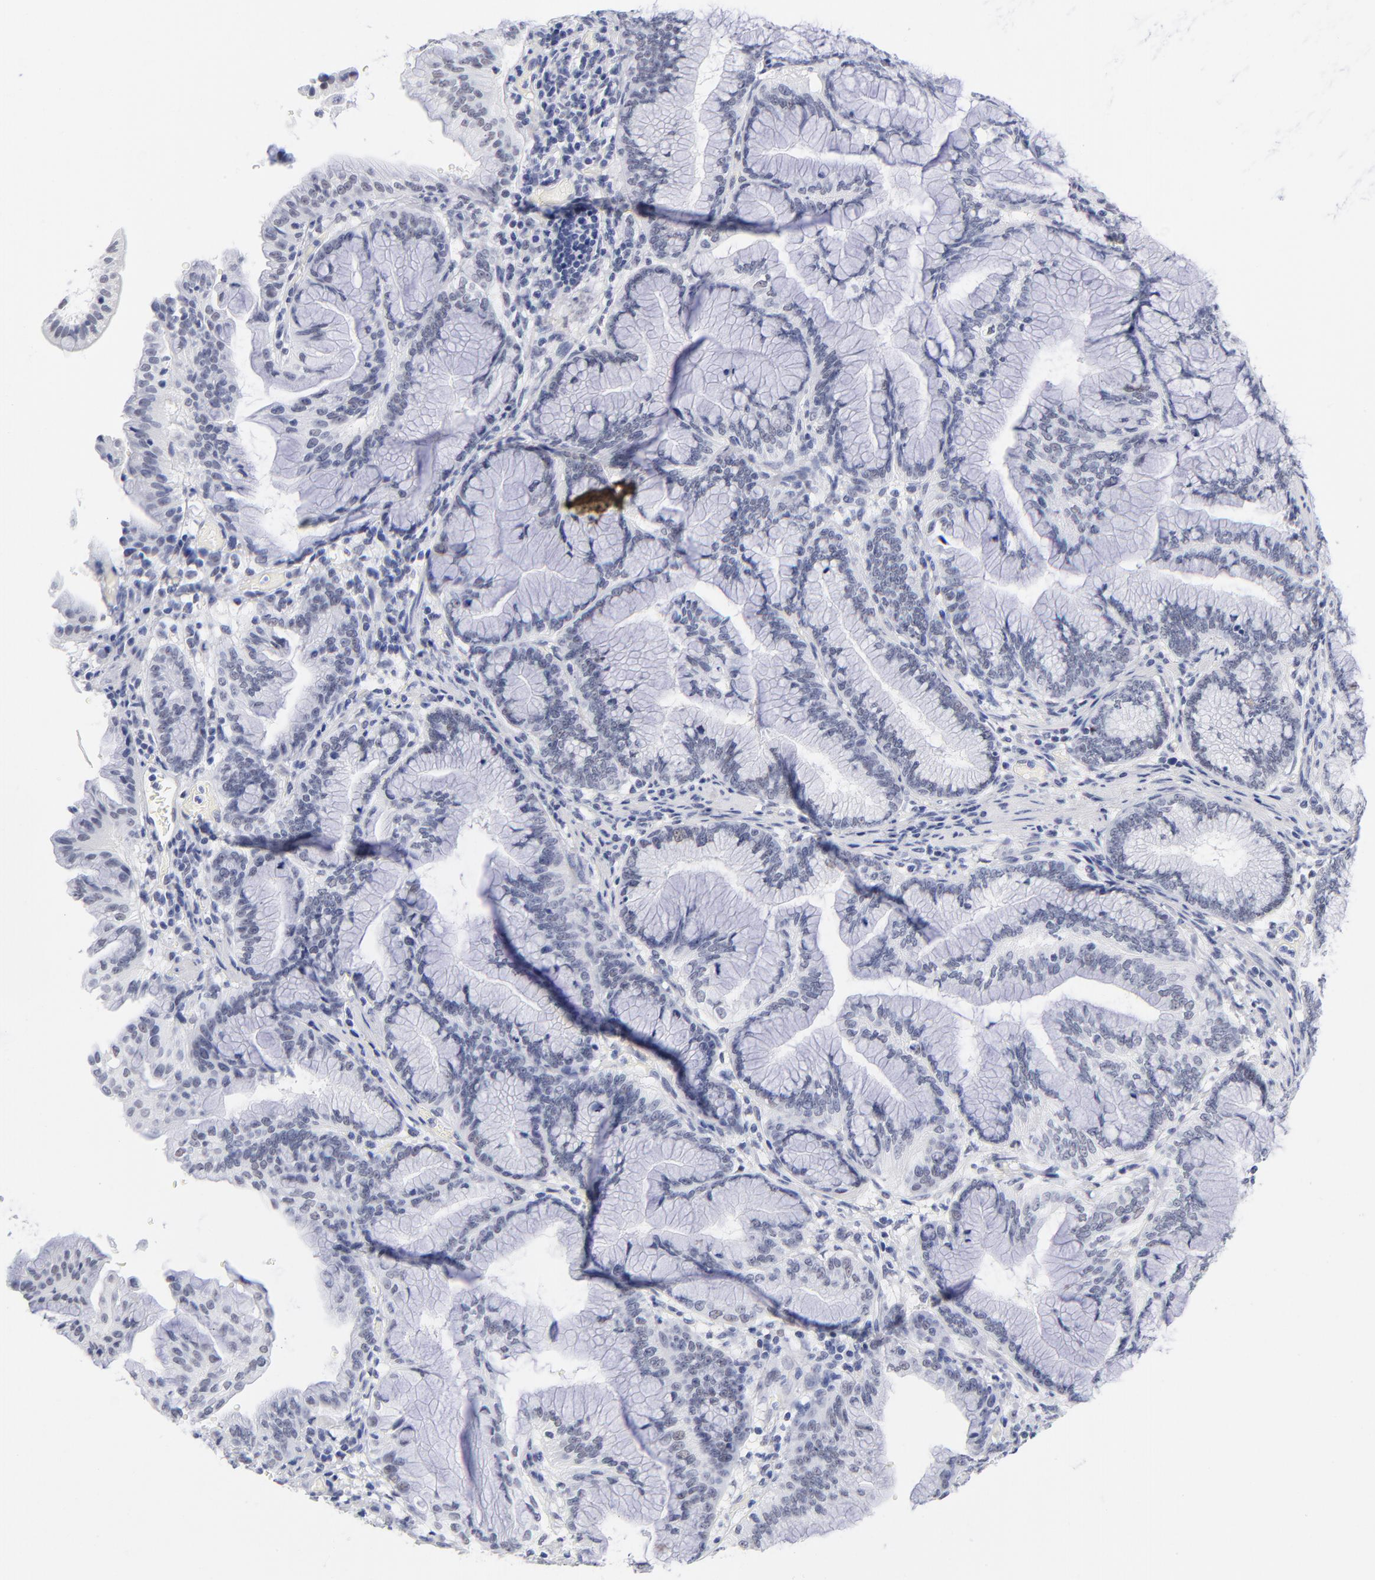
{"staining": {"intensity": "negative", "quantity": "none", "location": "none"}, "tissue": "pancreatic cancer", "cell_type": "Tumor cells", "image_type": "cancer", "snomed": [{"axis": "morphology", "description": "Adenocarcinoma, NOS"}, {"axis": "topography", "description": "Pancreas"}], "caption": "The image shows no staining of tumor cells in pancreatic adenocarcinoma.", "gene": "SNRPB", "patient": {"sex": "female", "age": 64}}